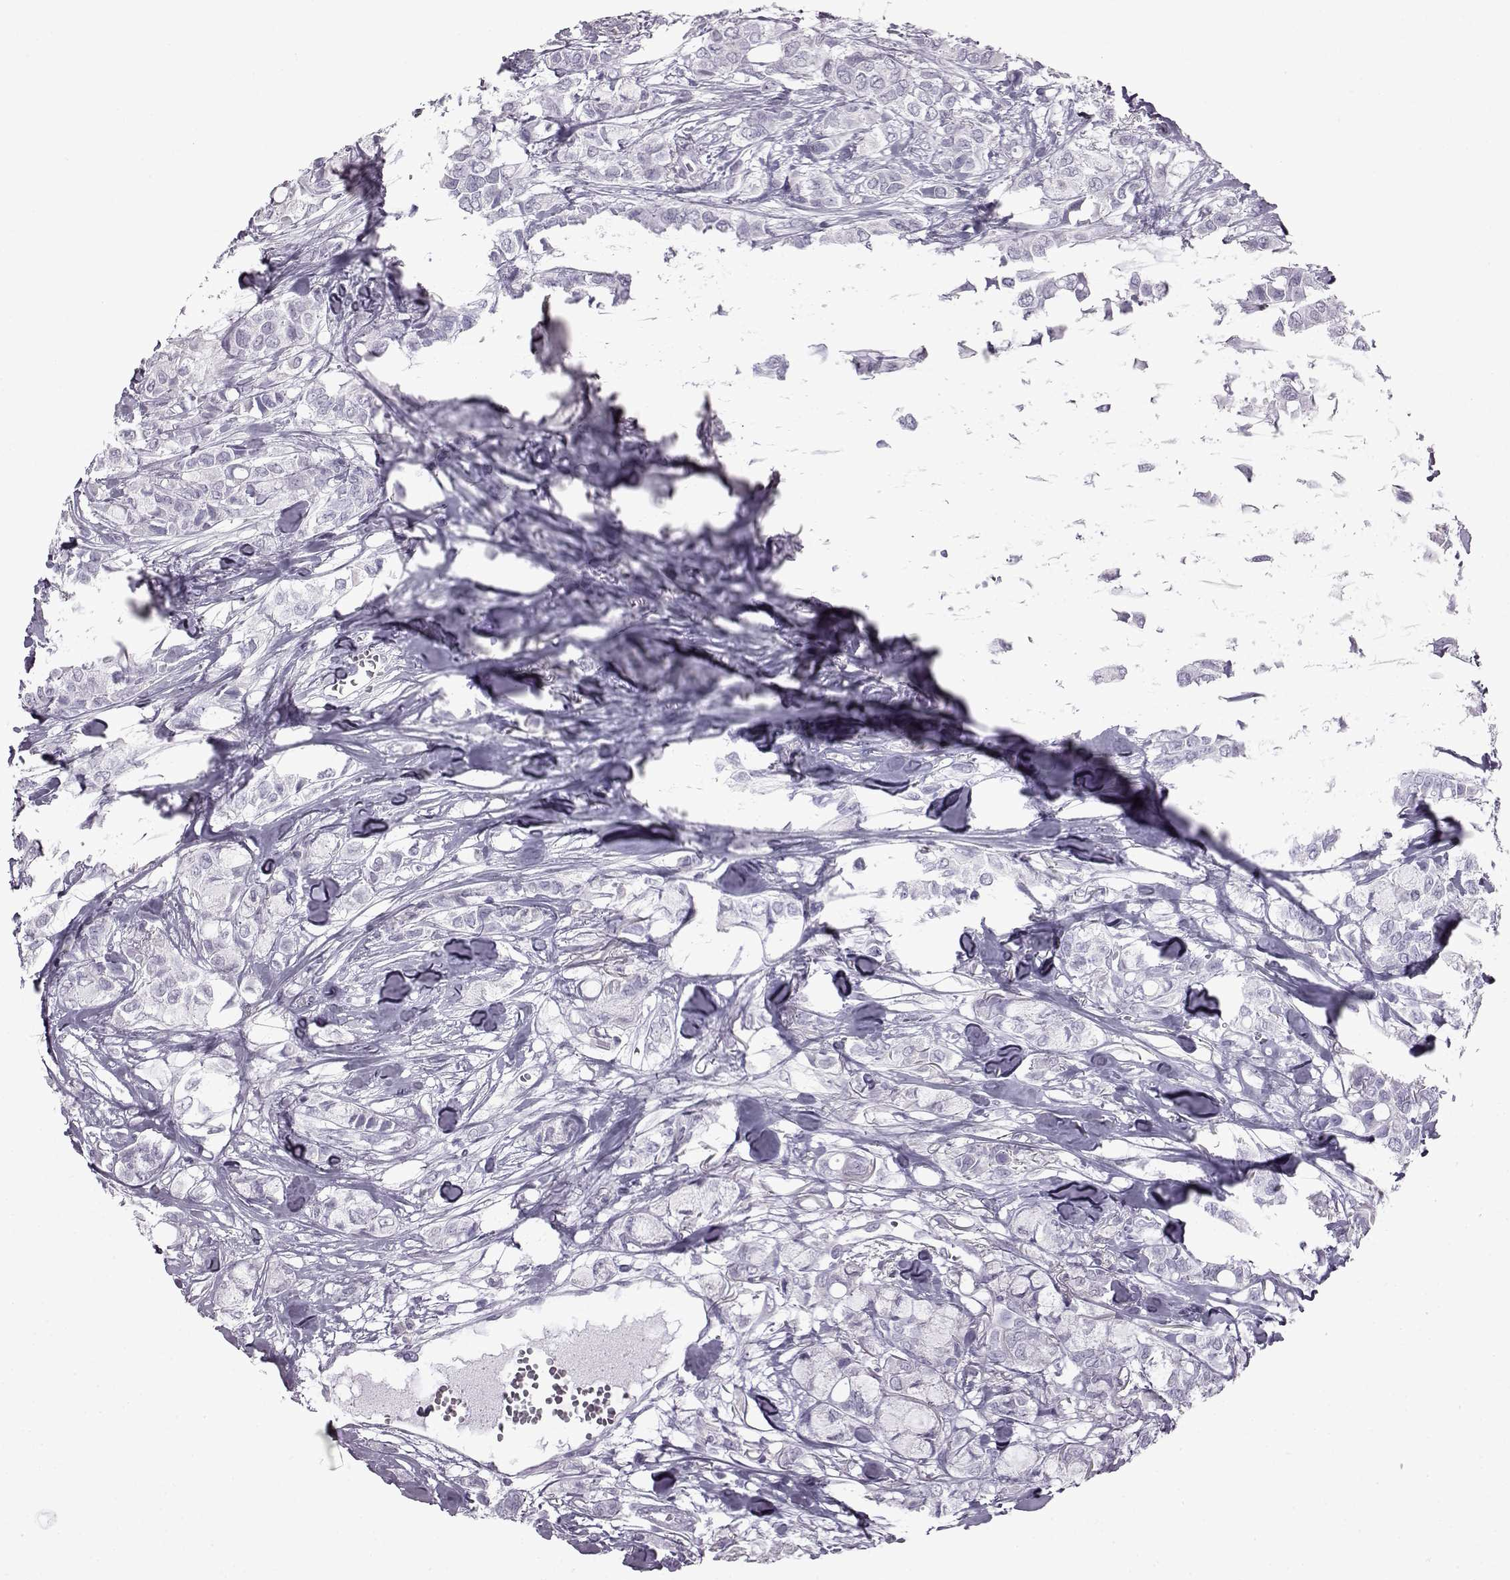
{"staining": {"intensity": "negative", "quantity": "none", "location": "none"}, "tissue": "breast cancer", "cell_type": "Tumor cells", "image_type": "cancer", "snomed": [{"axis": "morphology", "description": "Duct carcinoma"}, {"axis": "topography", "description": "Breast"}], "caption": "This image is of breast cancer (infiltrating ductal carcinoma) stained with immunohistochemistry (IHC) to label a protein in brown with the nuclei are counter-stained blue. There is no staining in tumor cells. The staining was performed using DAB to visualize the protein expression in brown, while the nuclei were stained in blue with hematoxylin (Magnification: 20x).", "gene": "SLC28A2", "patient": {"sex": "female", "age": 85}}